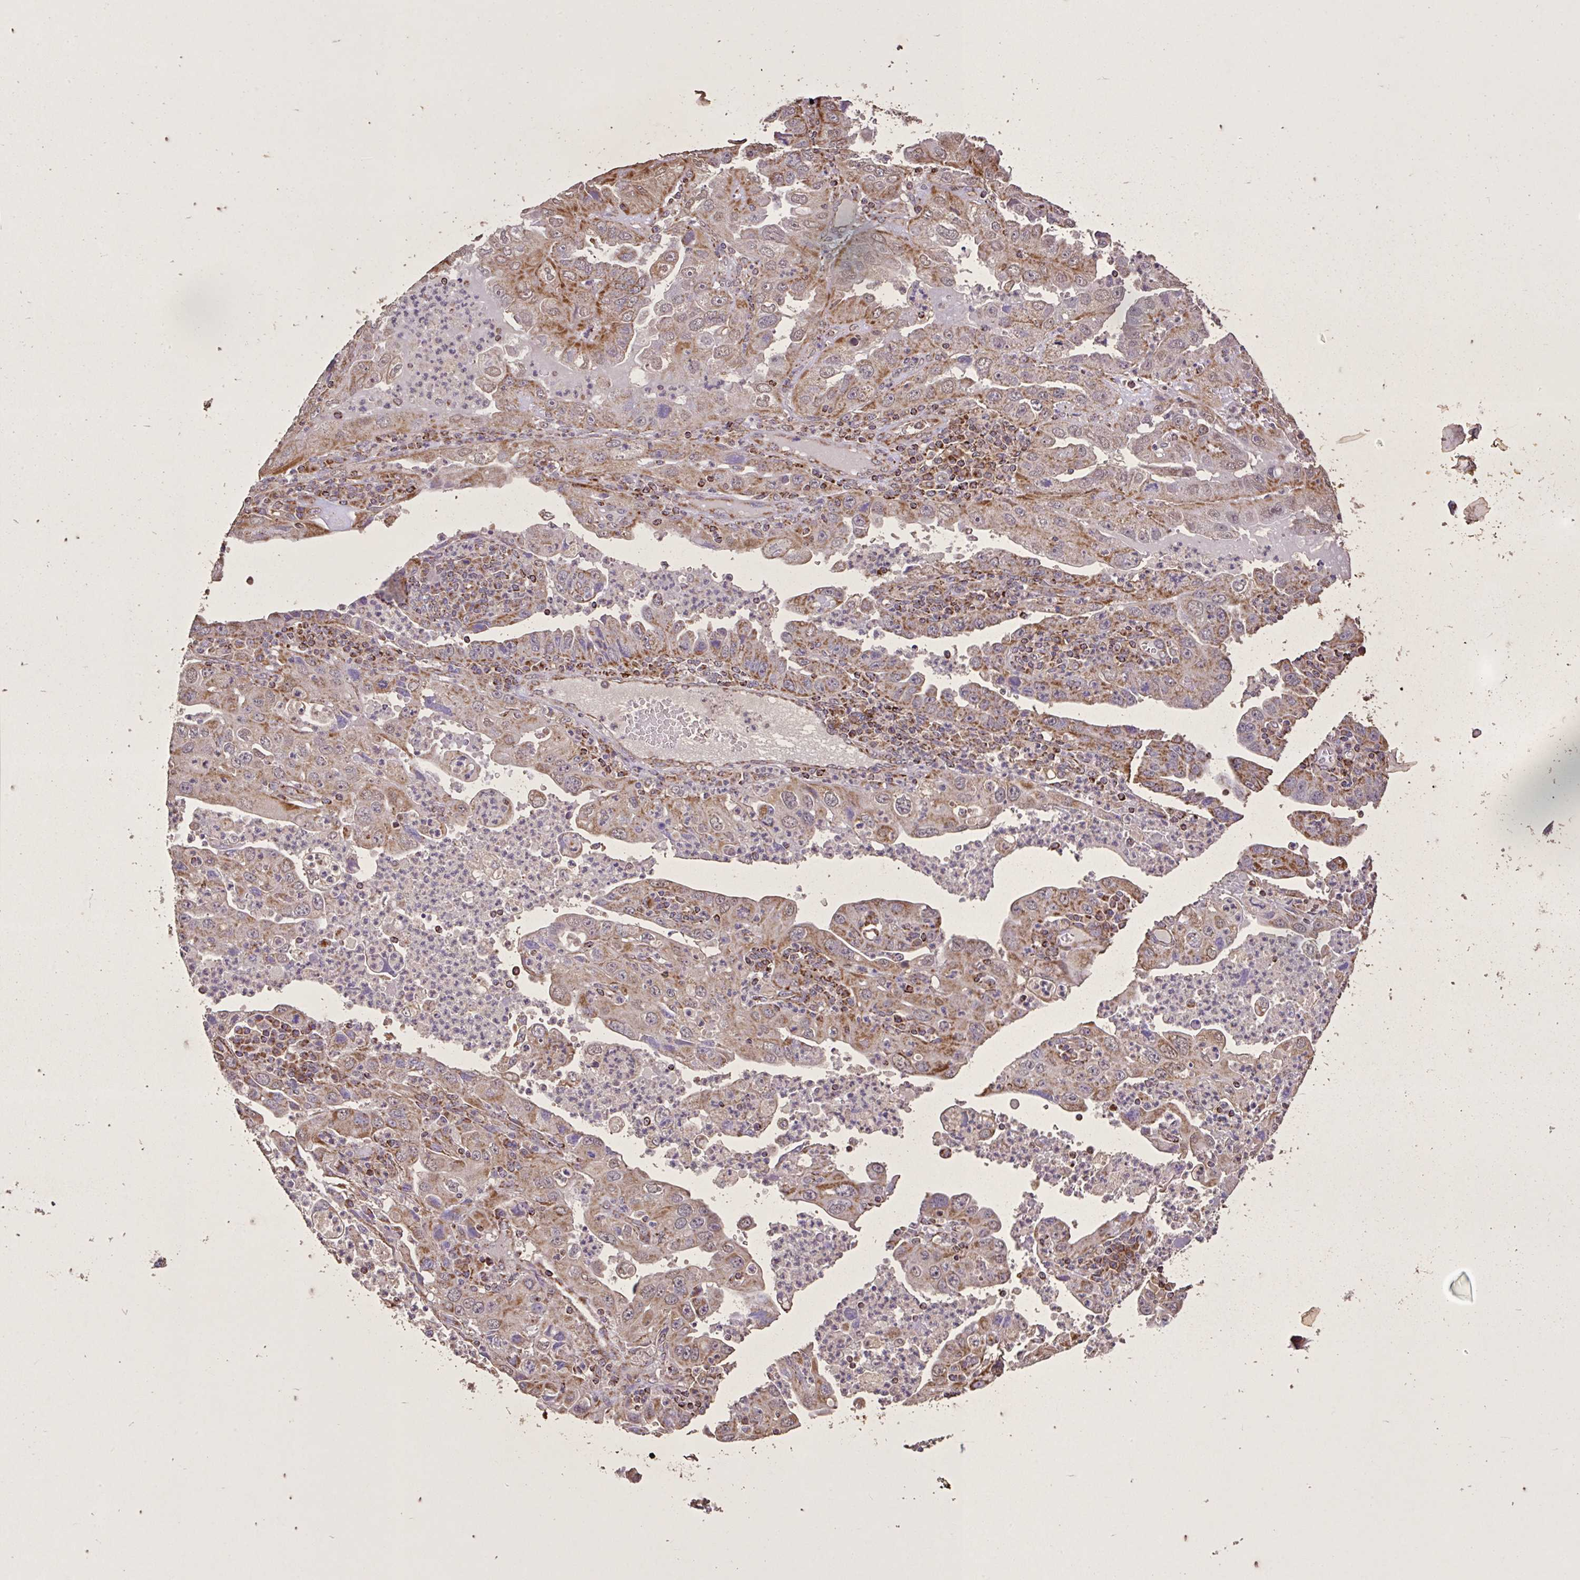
{"staining": {"intensity": "moderate", "quantity": "25%-75%", "location": "cytoplasmic/membranous"}, "tissue": "endometrial cancer", "cell_type": "Tumor cells", "image_type": "cancer", "snomed": [{"axis": "morphology", "description": "Adenocarcinoma, NOS"}, {"axis": "topography", "description": "Uterus"}], "caption": "There is medium levels of moderate cytoplasmic/membranous positivity in tumor cells of endometrial adenocarcinoma, as demonstrated by immunohistochemical staining (brown color).", "gene": "AGK", "patient": {"sex": "female", "age": 62}}